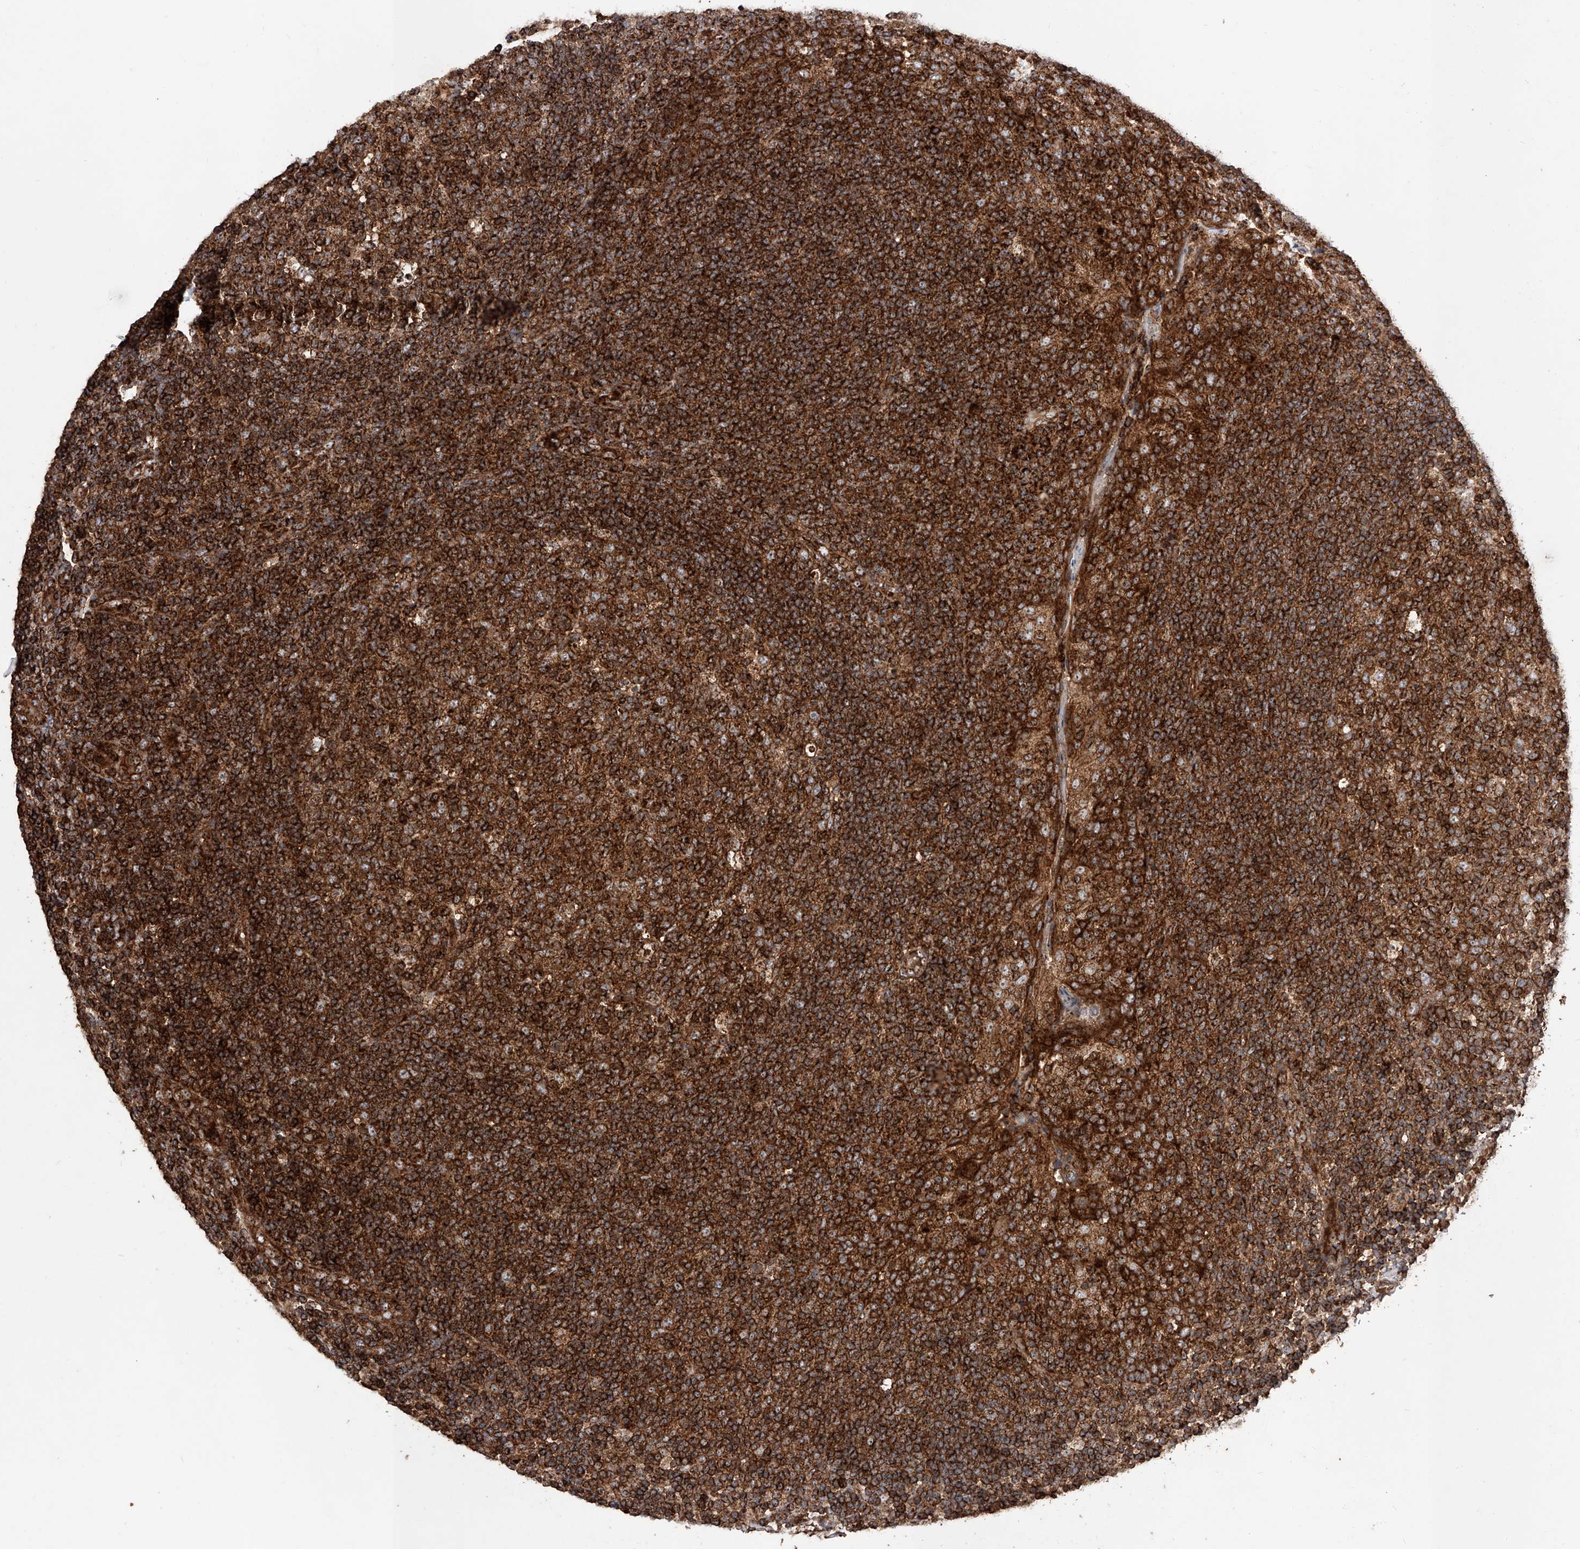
{"staining": {"intensity": "strong", "quantity": ">75%", "location": "cytoplasmic/membranous"}, "tissue": "tonsil", "cell_type": "Germinal center cells", "image_type": "normal", "snomed": [{"axis": "morphology", "description": "Normal tissue, NOS"}, {"axis": "topography", "description": "Tonsil"}], "caption": "Immunohistochemistry (IHC) photomicrograph of unremarkable tonsil: tonsil stained using immunohistochemistry exhibits high levels of strong protein expression localized specifically in the cytoplasmic/membranous of germinal center cells, appearing as a cytoplasmic/membranous brown color.", "gene": "PISD", "patient": {"sex": "female", "age": 19}}